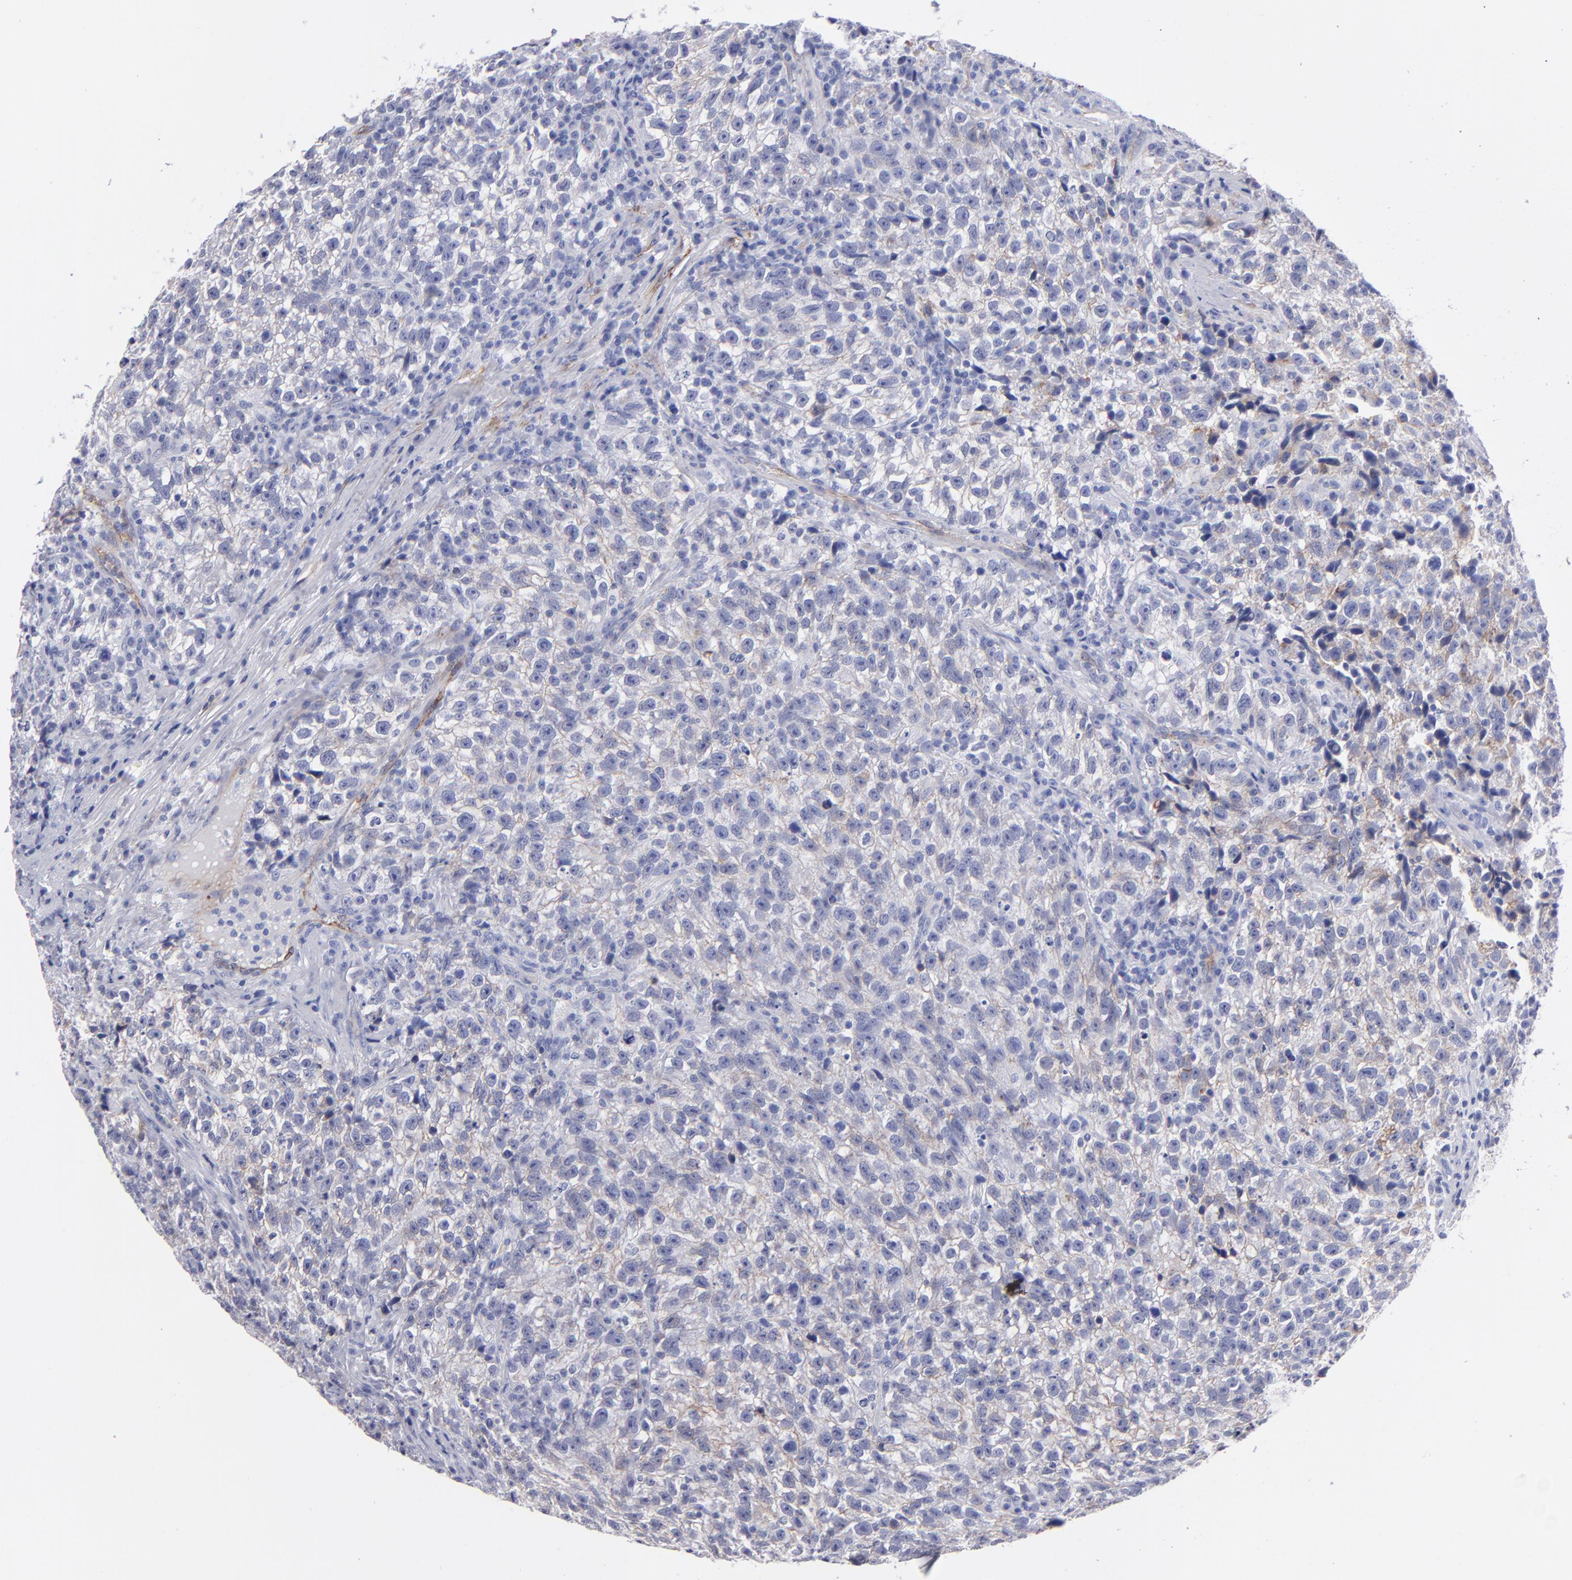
{"staining": {"intensity": "negative", "quantity": "none", "location": "none"}, "tissue": "testis cancer", "cell_type": "Tumor cells", "image_type": "cancer", "snomed": [{"axis": "morphology", "description": "Seminoma, NOS"}, {"axis": "topography", "description": "Testis"}], "caption": "An immunohistochemistry micrograph of testis cancer is shown. There is no staining in tumor cells of testis cancer. (Stains: DAB immunohistochemistry with hematoxylin counter stain, Microscopy: brightfield microscopy at high magnification).", "gene": "AHNAK2", "patient": {"sex": "male", "age": 38}}